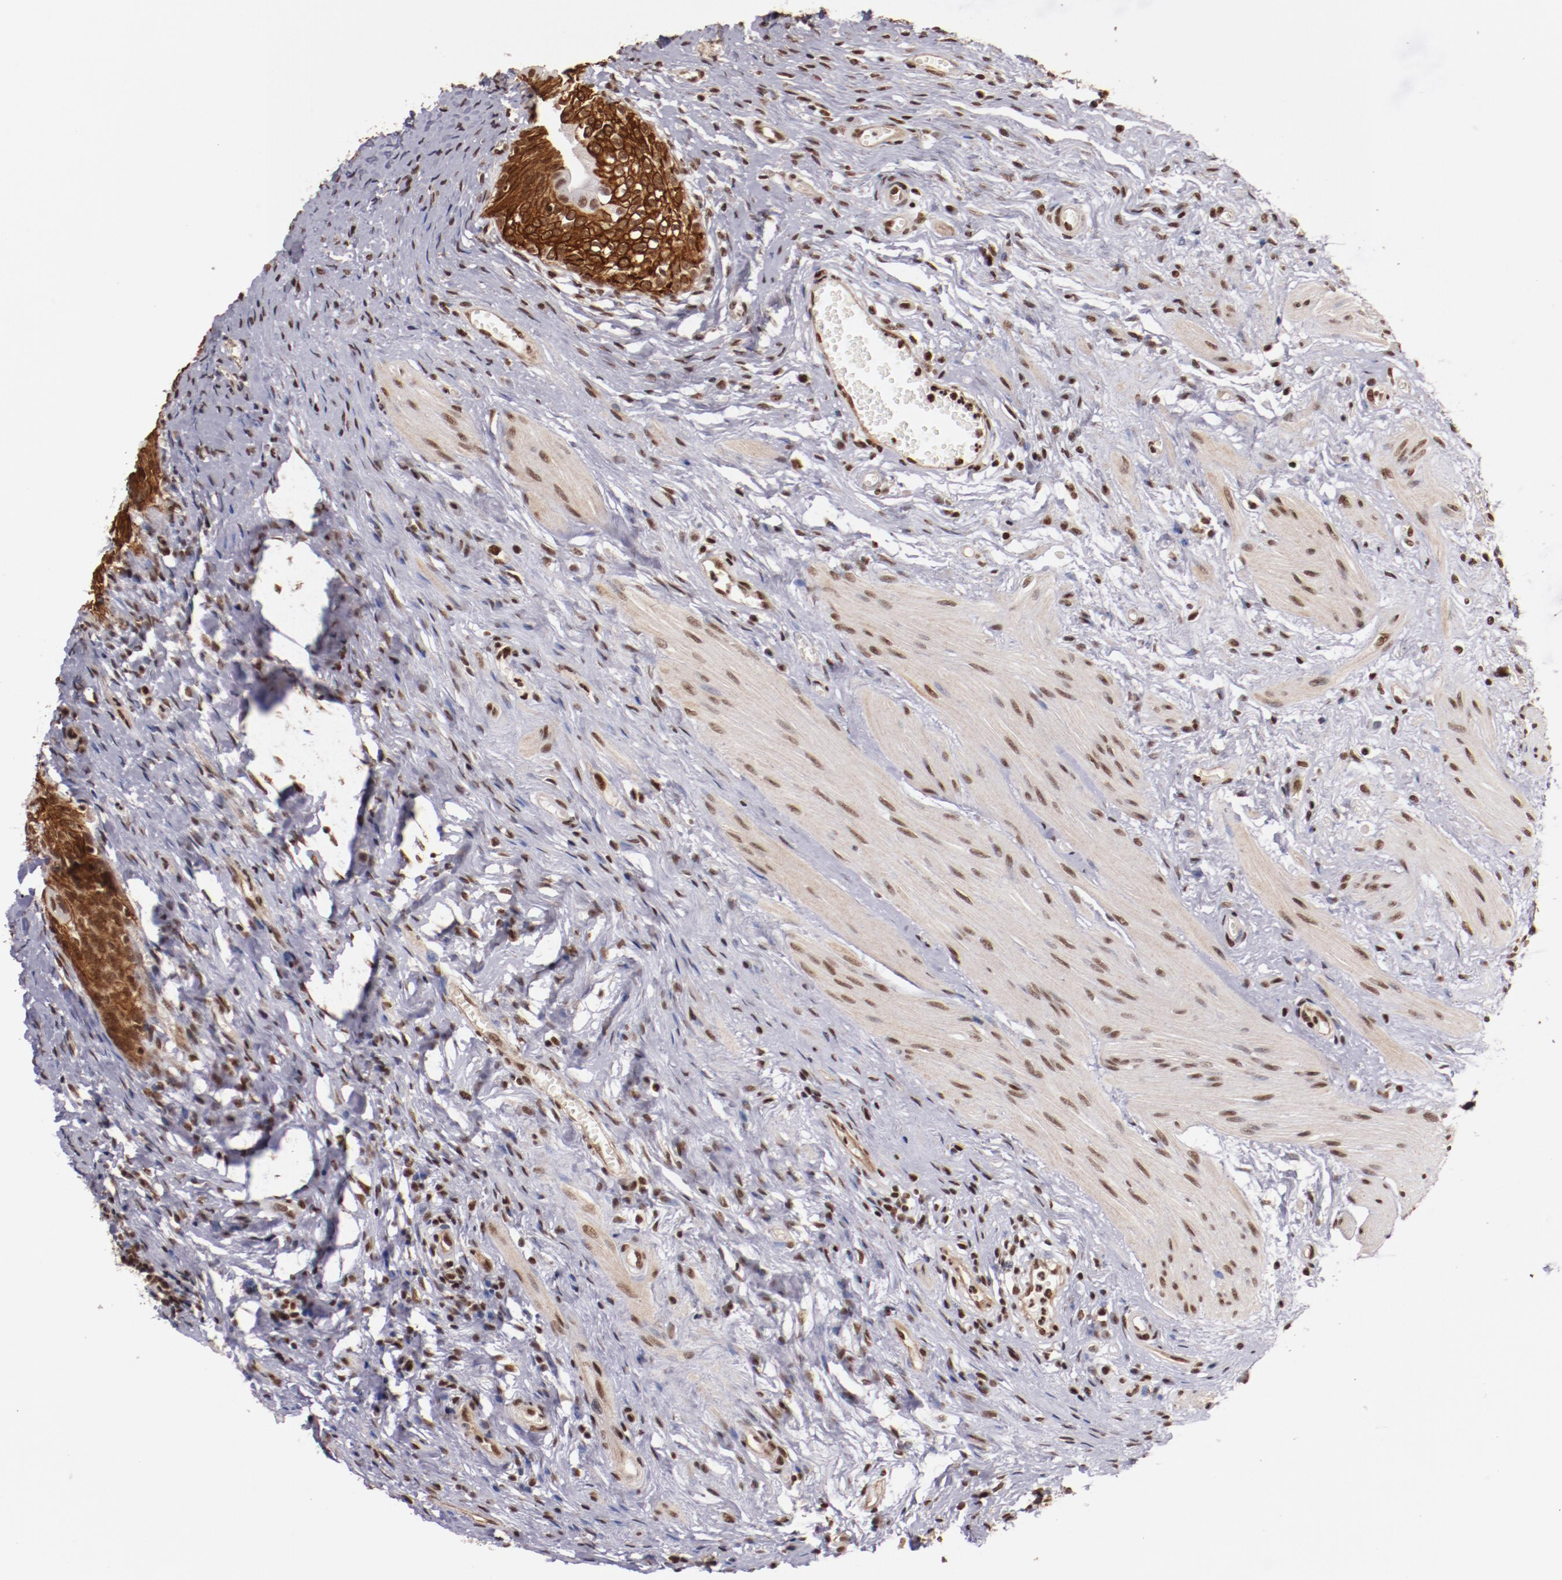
{"staining": {"intensity": "strong", "quantity": "25%-75%", "location": "cytoplasmic/membranous,nuclear"}, "tissue": "urinary bladder", "cell_type": "Urothelial cells", "image_type": "normal", "snomed": [{"axis": "morphology", "description": "Normal tissue, NOS"}, {"axis": "topography", "description": "Urinary bladder"}], "caption": "This photomicrograph displays normal urinary bladder stained with IHC to label a protein in brown. The cytoplasmic/membranous,nuclear of urothelial cells show strong positivity for the protein. Nuclei are counter-stained blue.", "gene": "STAG2", "patient": {"sex": "female", "age": 55}}